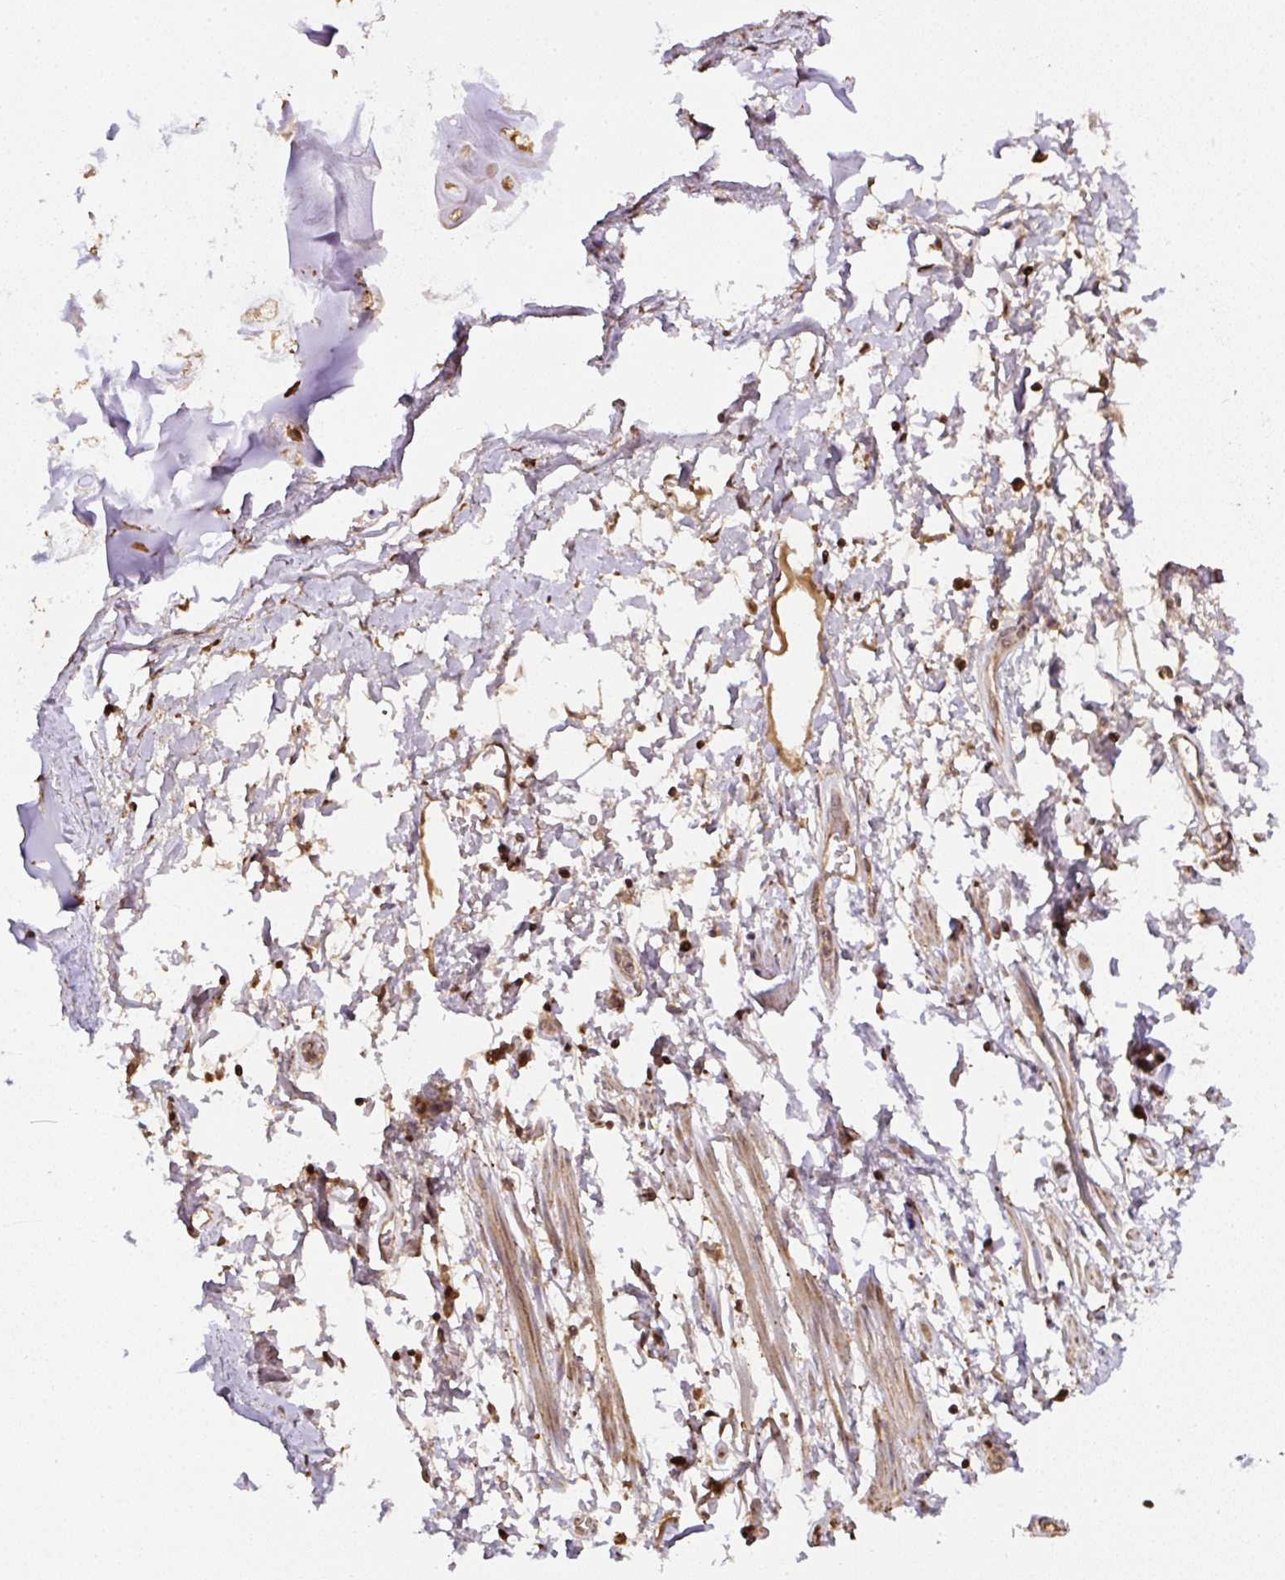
{"staining": {"intensity": "weak", "quantity": "25%-75%", "location": "cytoplasmic/membranous"}, "tissue": "adipose tissue", "cell_type": "Adipocytes", "image_type": "normal", "snomed": [{"axis": "morphology", "description": "Normal tissue, NOS"}, {"axis": "morphology", "description": "Degeneration, NOS"}, {"axis": "topography", "description": "Cartilage tissue"}, {"axis": "topography", "description": "Lung"}], "caption": "Adipocytes exhibit low levels of weak cytoplasmic/membranous staining in about 25%-75% of cells in normal adipose tissue.", "gene": "TMEM170B", "patient": {"sex": "female", "age": 61}}